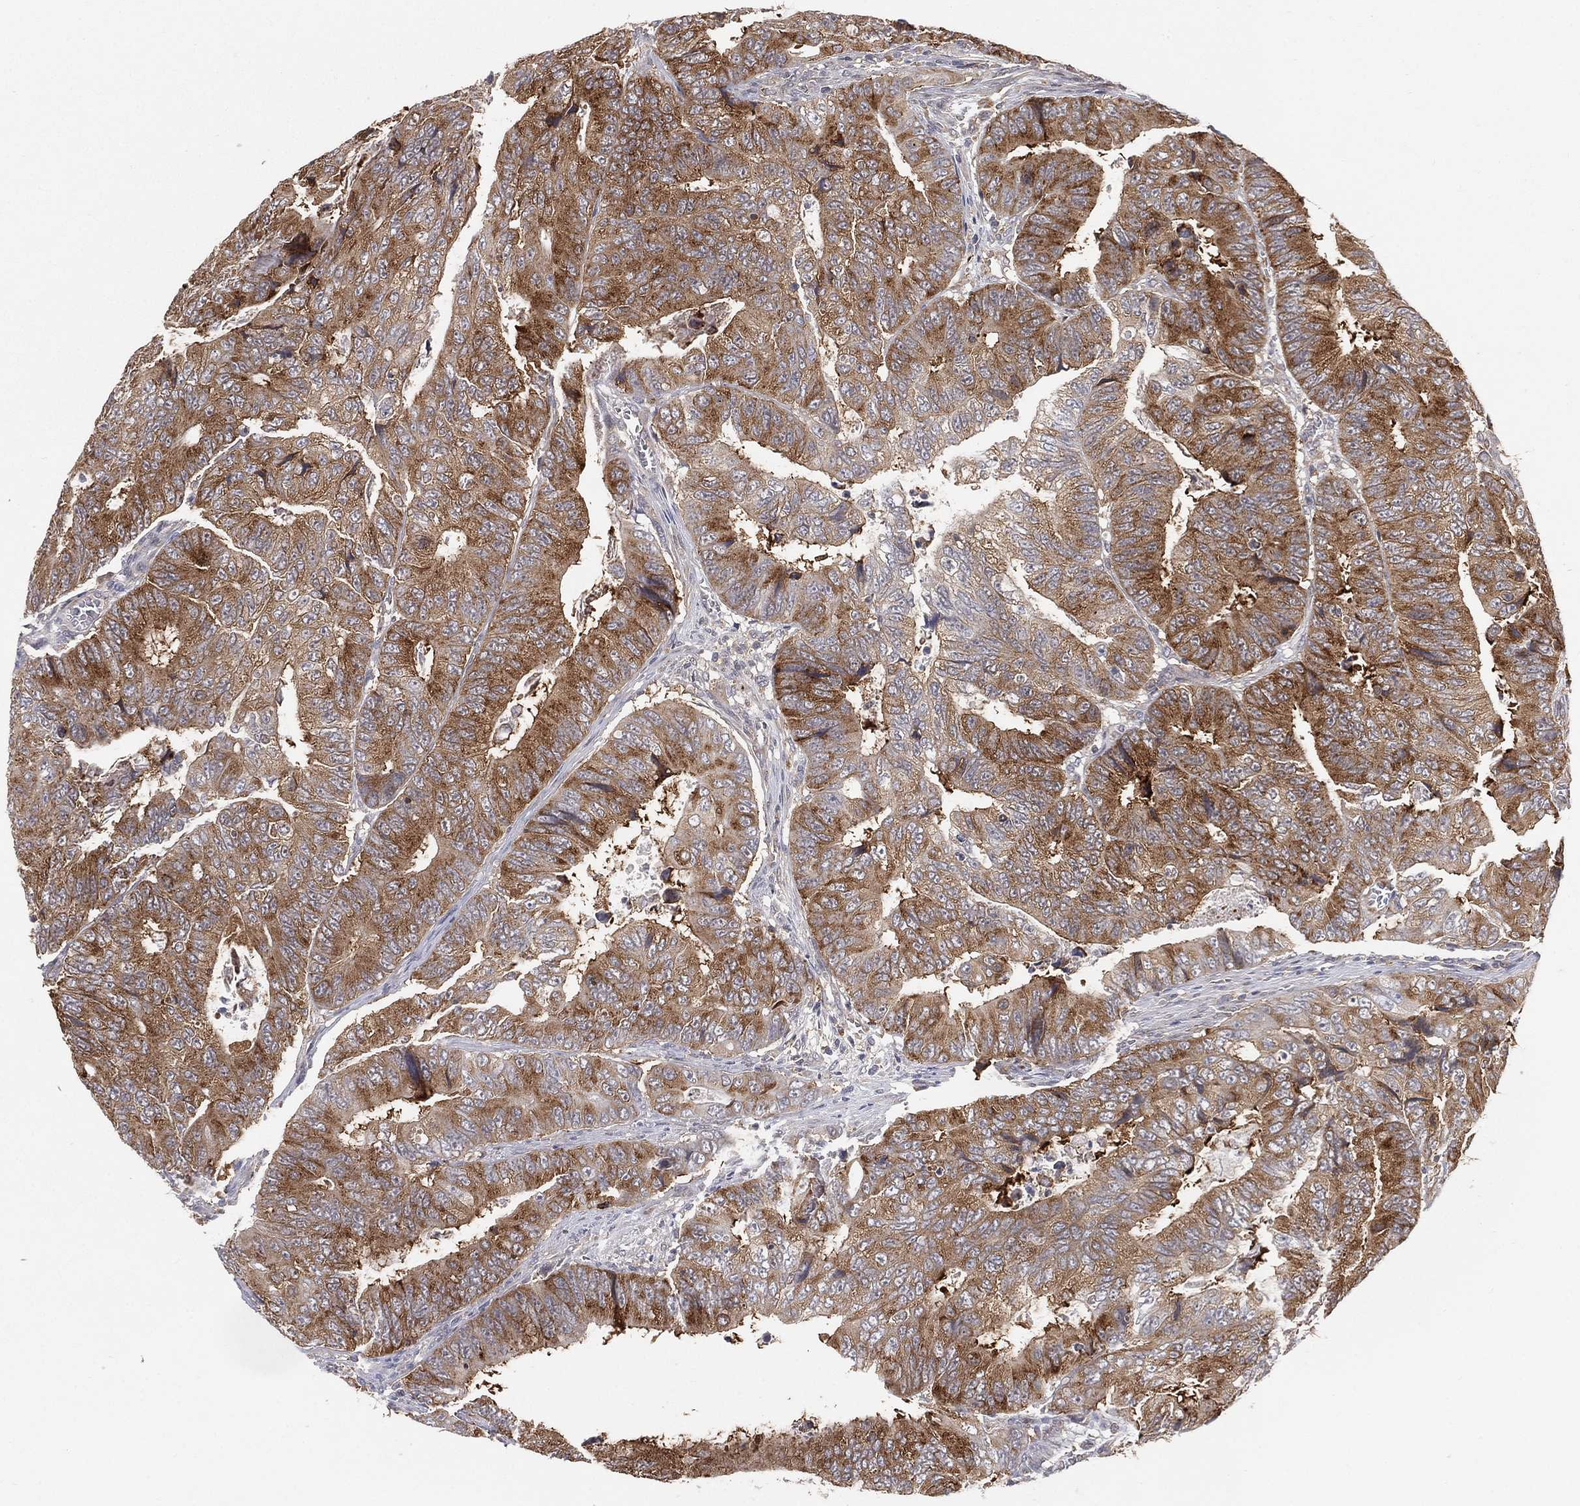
{"staining": {"intensity": "moderate", "quantity": ">75%", "location": "cytoplasmic/membranous"}, "tissue": "colorectal cancer", "cell_type": "Tumor cells", "image_type": "cancer", "snomed": [{"axis": "morphology", "description": "Adenocarcinoma, NOS"}, {"axis": "topography", "description": "Colon"}], "caption": "An image of human colorectal adenocarcinoma stained for a protein exhibits moderate cytoplasmic/membranous brown staining in tumor cells.", "gene": "TMTC4", "patient": {"sex": "female", "age": 48}}